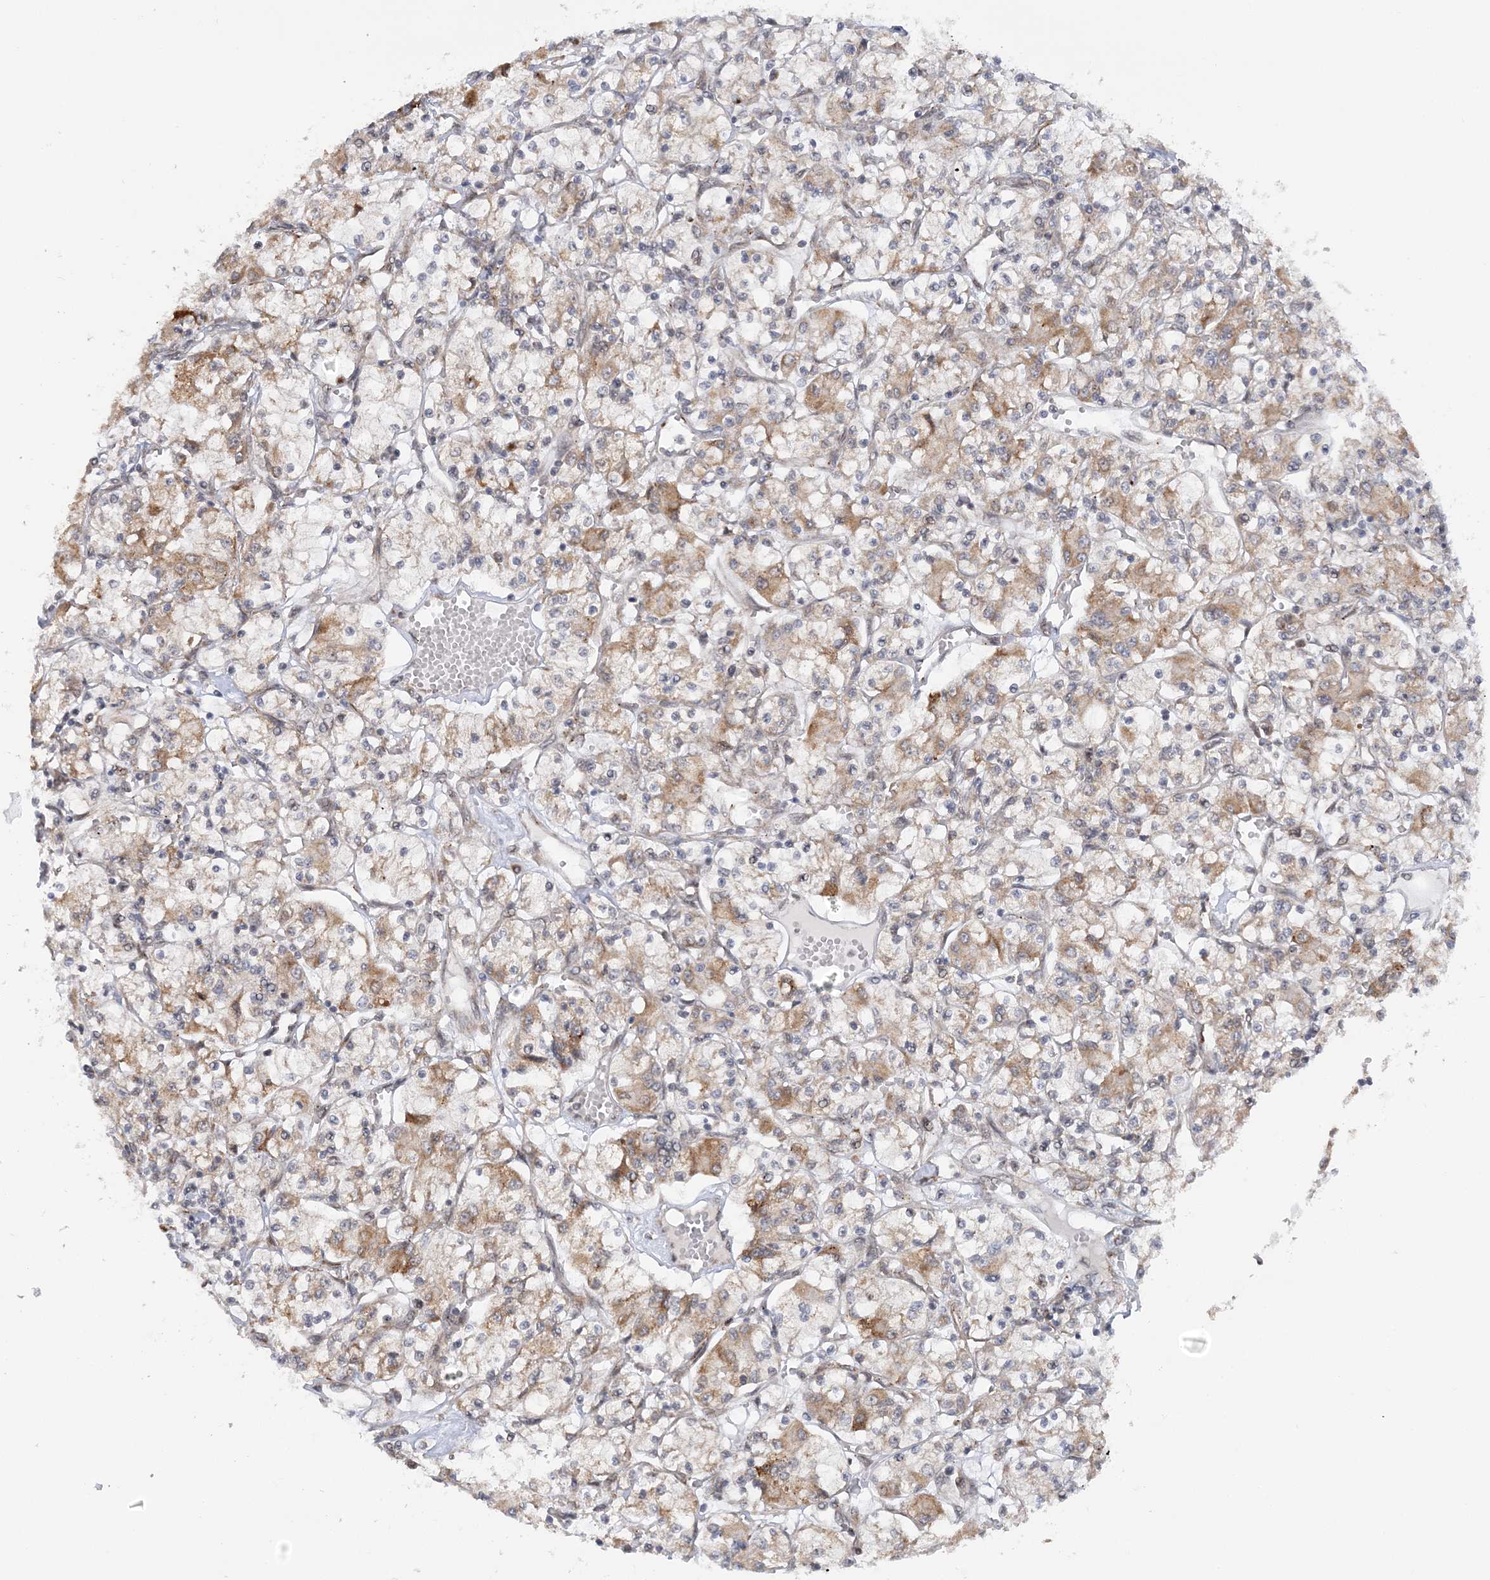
{"staining": {"intensity": "moderate", "quantity": "25%-75%", "location": "cytoplasmic/membranous"}, "tissue": "renal cancer", "cell_type": "Tumor cells", "image_type": "cancer", "snomed": [{"axis": "morphology", "description": "Adenocarcinoma, NOS"}, {"axis": "topography", "description": "Kidney"}], "caption": "Brown immunohistochemical staining in renal adenocarcinoma shows moderate cytoplasmic/membranous positivity in approximately 25%-75% of tumor cells.", "gene": "MRPL47", "patient": {"sex": "female", "age": 59}}